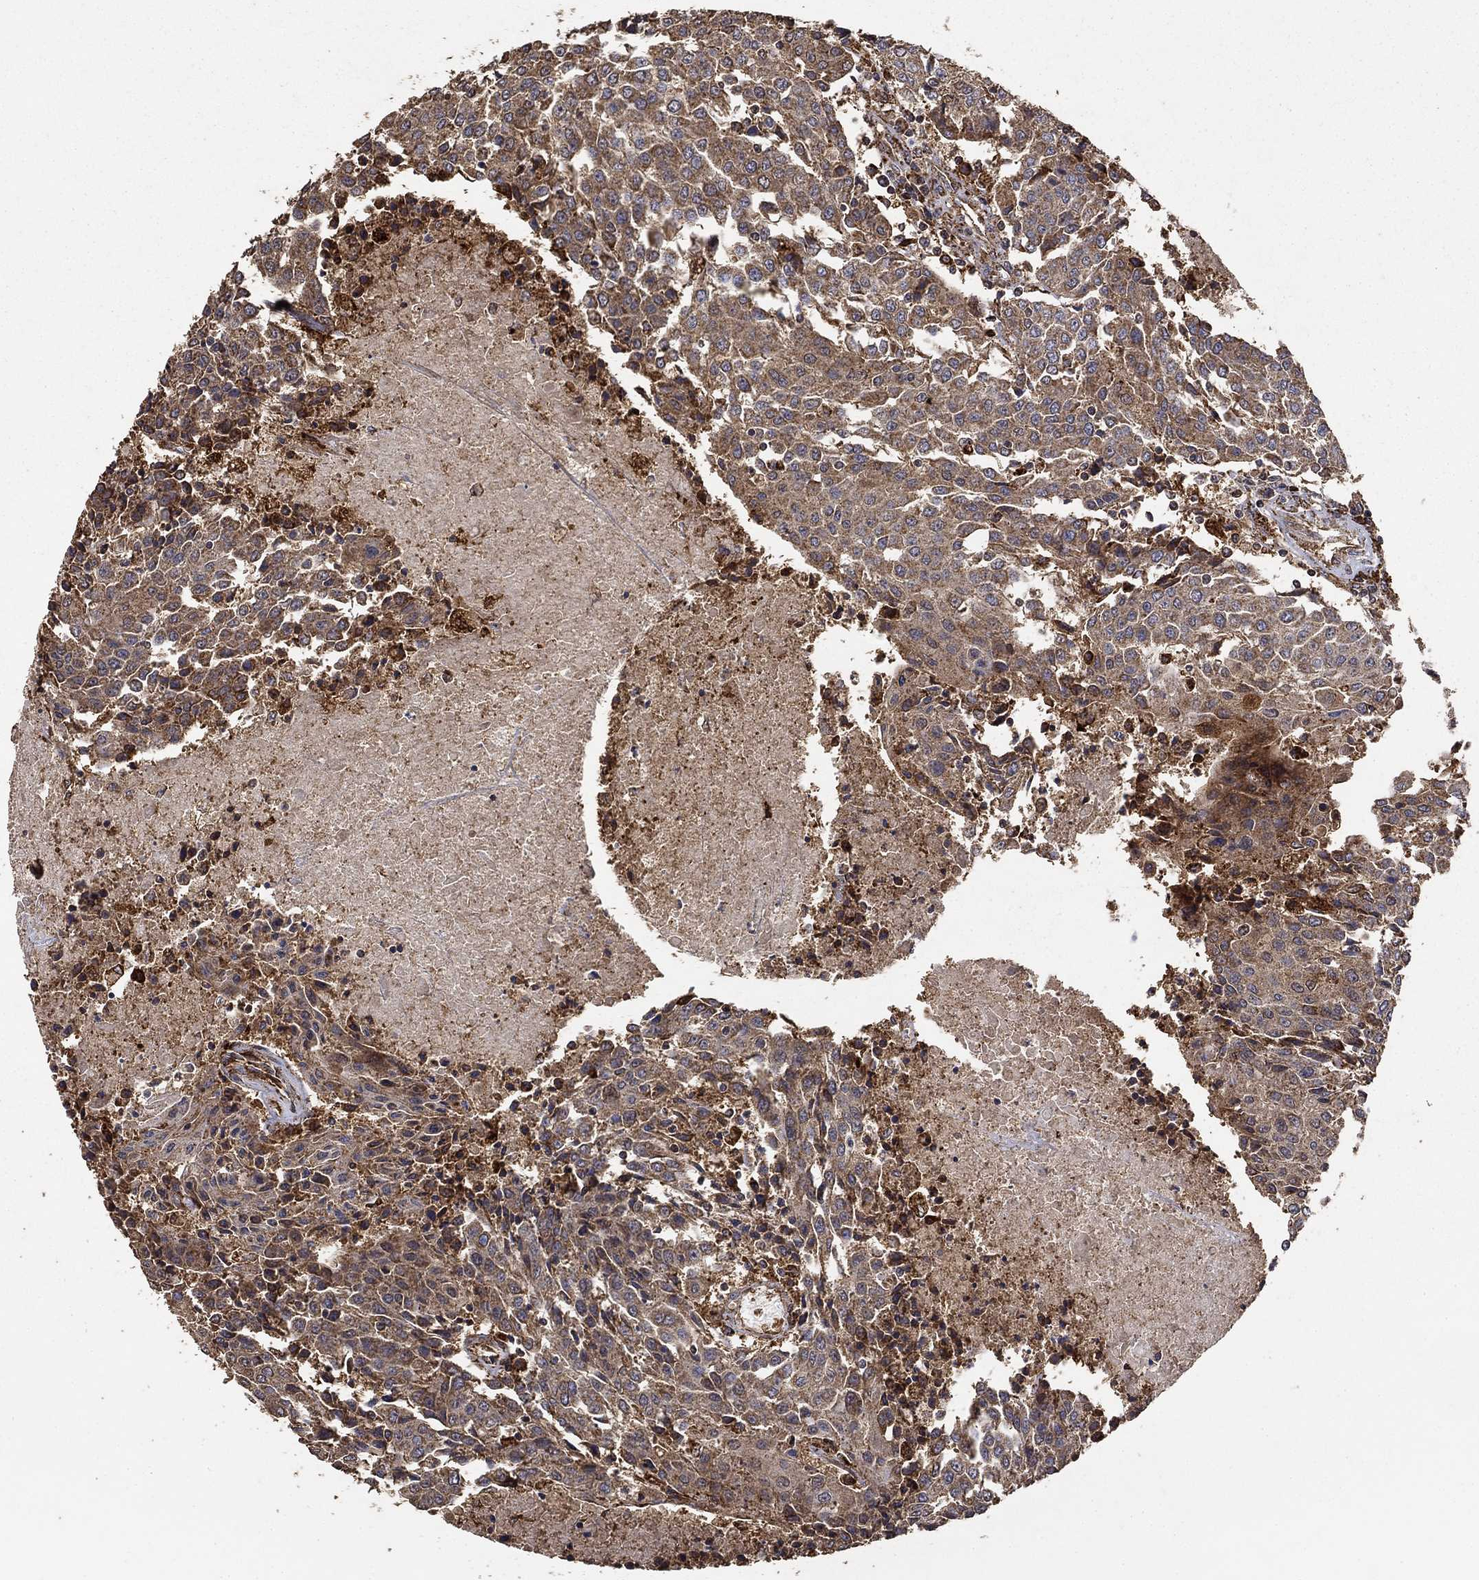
{"staining": {"intensity": "moderate", "quantity": "25%-75%", "location": "cytoplasmic/membranous"}, "tissue": "urothelial cancer", "cell_type": "Tumor cells", "image_type": "cancer", "snomed": [{"axis": "morphology", "description": "Urothelial carcinoma, High grade"}, {"axis": "topography", "description": "Urinary bladder"}], "caption": "Human high-grade urothelial carcinoma stained with a brown dye shows moderate cytoplasmic/membranous positive expression in about 25%-75% of tumor cells.", "gene": "IFRD1", "patient": {"sex": "female", "age": 85}}